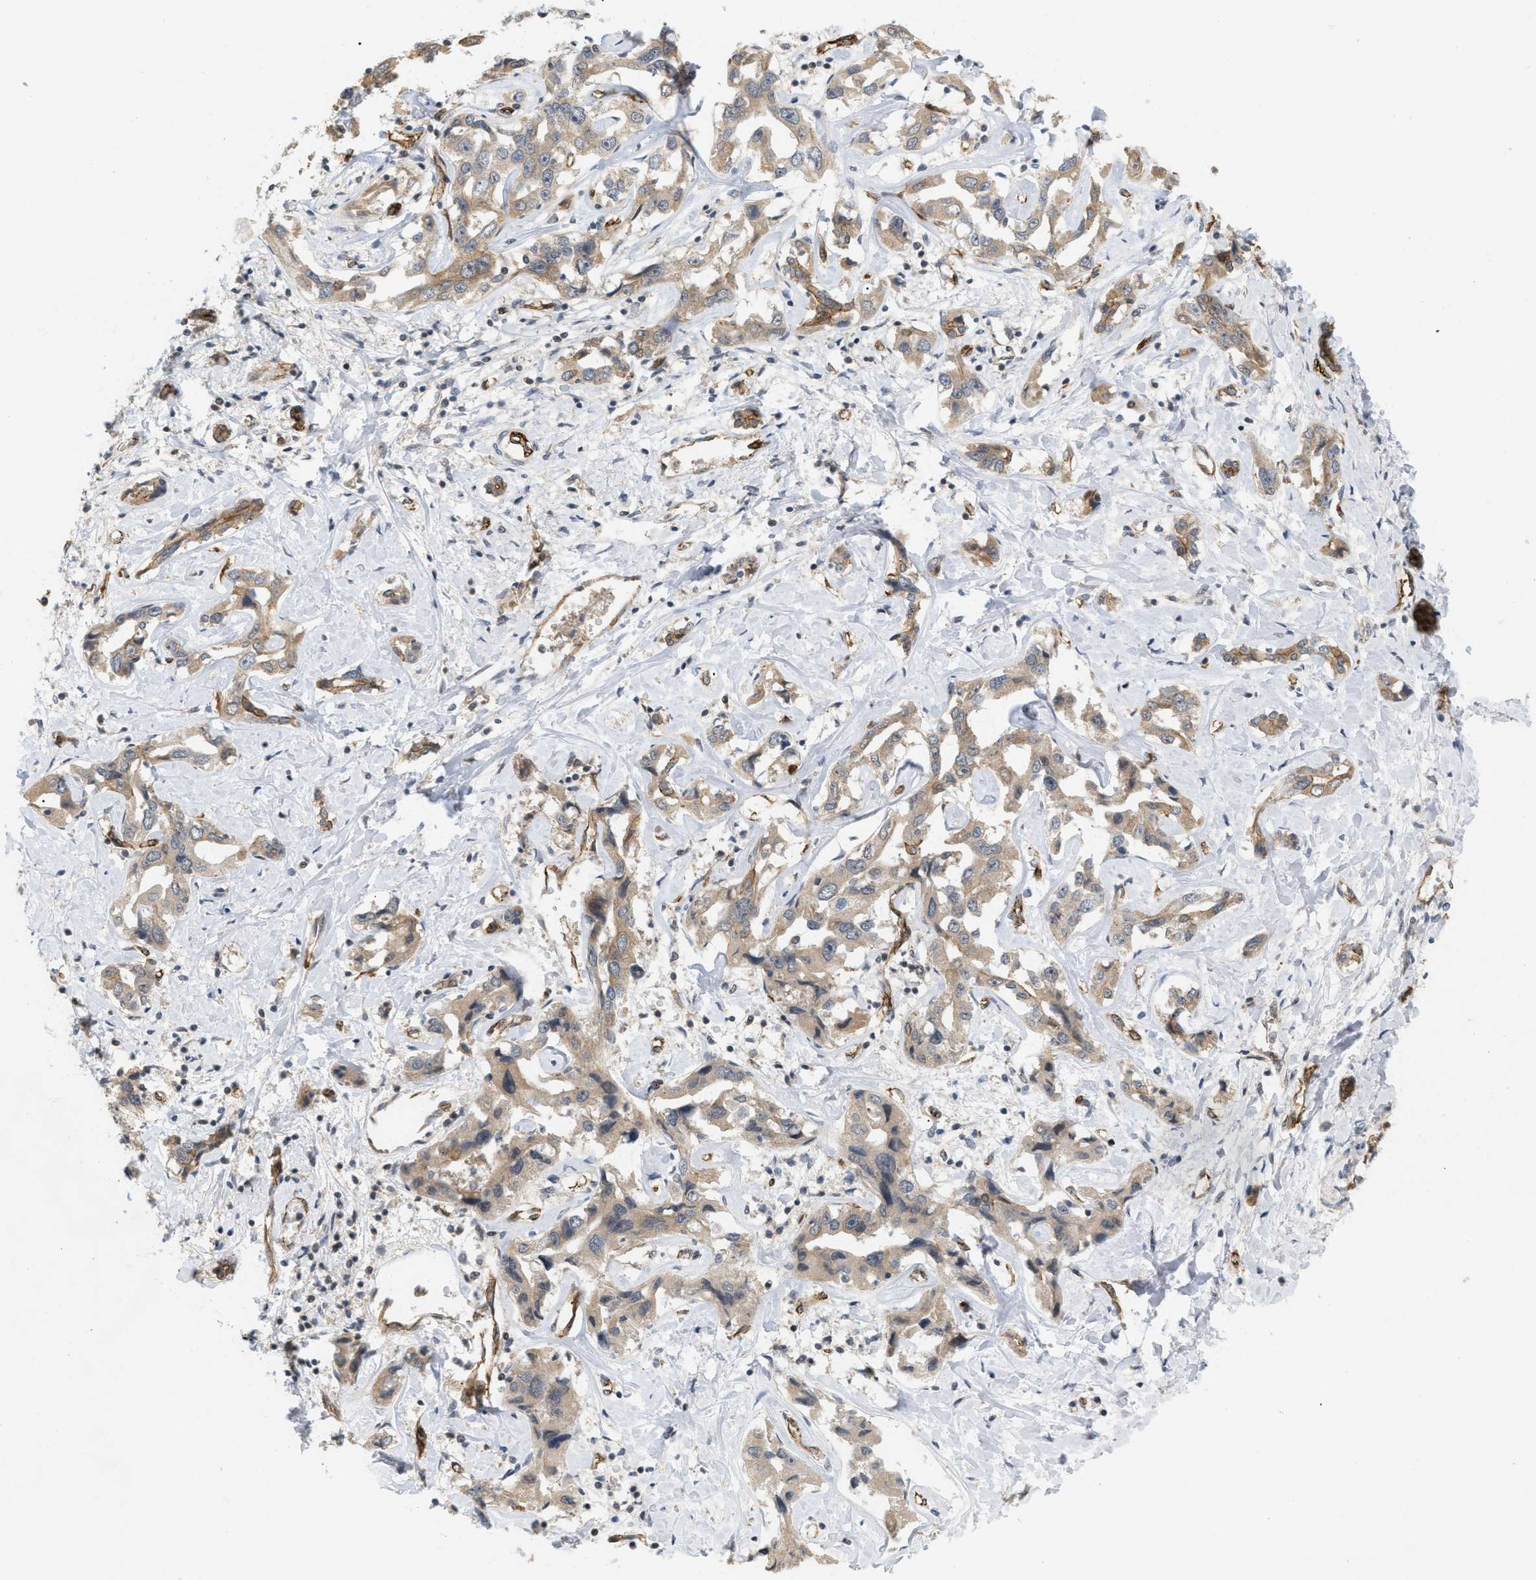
{"staining": {"intensity": "weak", "quantity": "25%-75%", "location": "cytoplasmic/membranous"}, "tissue": "liver cancer", "cell_type": "Tumor cells", "image_type": "cancer", "snomed": [{"axis": "morphology", "description": "Cholangiocarcinoma"}, {"axis": "topography", "description": "Liver"}], "caption": "Immunohistochemistry micrograph of human cholangiocarcinoma (liver) stained for a protein (brown), which reveals low levels of weak cytoplasmic/membranous positivity in approximately 25%-75% of tumor cells.", "gene": "PALMD", "patient": {"sex": "male", "age": 59}}